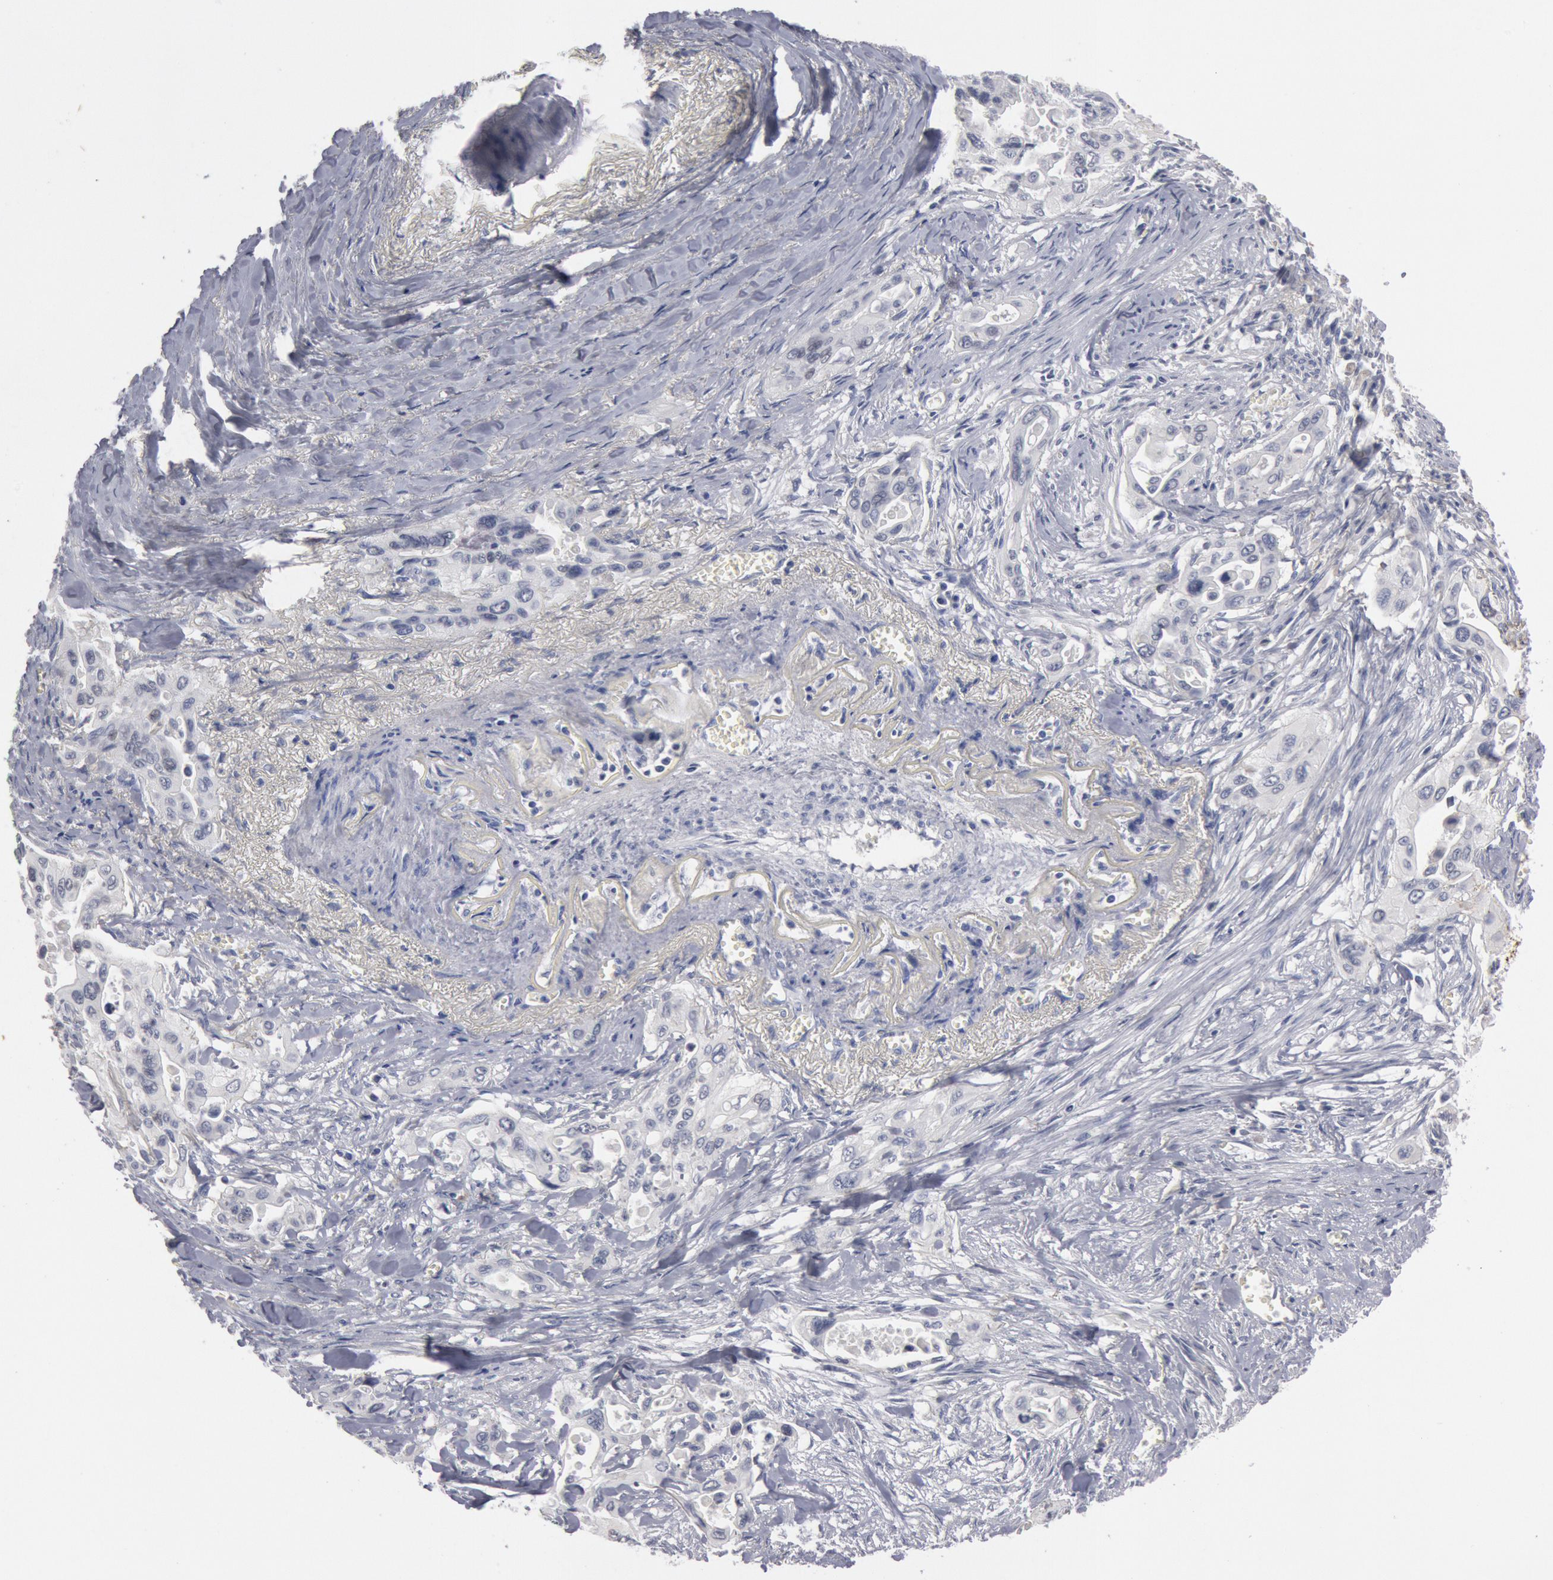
{"staining": {"intensity": "negative", "quantity": "none", "location": "none"}, "tissue": "pancreatic cancer", "cell_type": "Tumor cells", "image_type": "cancer", "snomed": [{"axis": "morphology", "description": "Adenocarcinoma, NOS"}, {"axis": "topography", "description": "Pancreas"}], "caption": "DAB (3,3'-diaminobenzidine) immunohistochemical staining of adenocarcinoma (pancreatic) exhibits no significant expression in tumor cells. The staining is performed using DAB brown chromogen with nuclei counter-stained in using hematoxylin.", "gene": "FOXA2", "patient": {"sex": "male", "age": 77}}